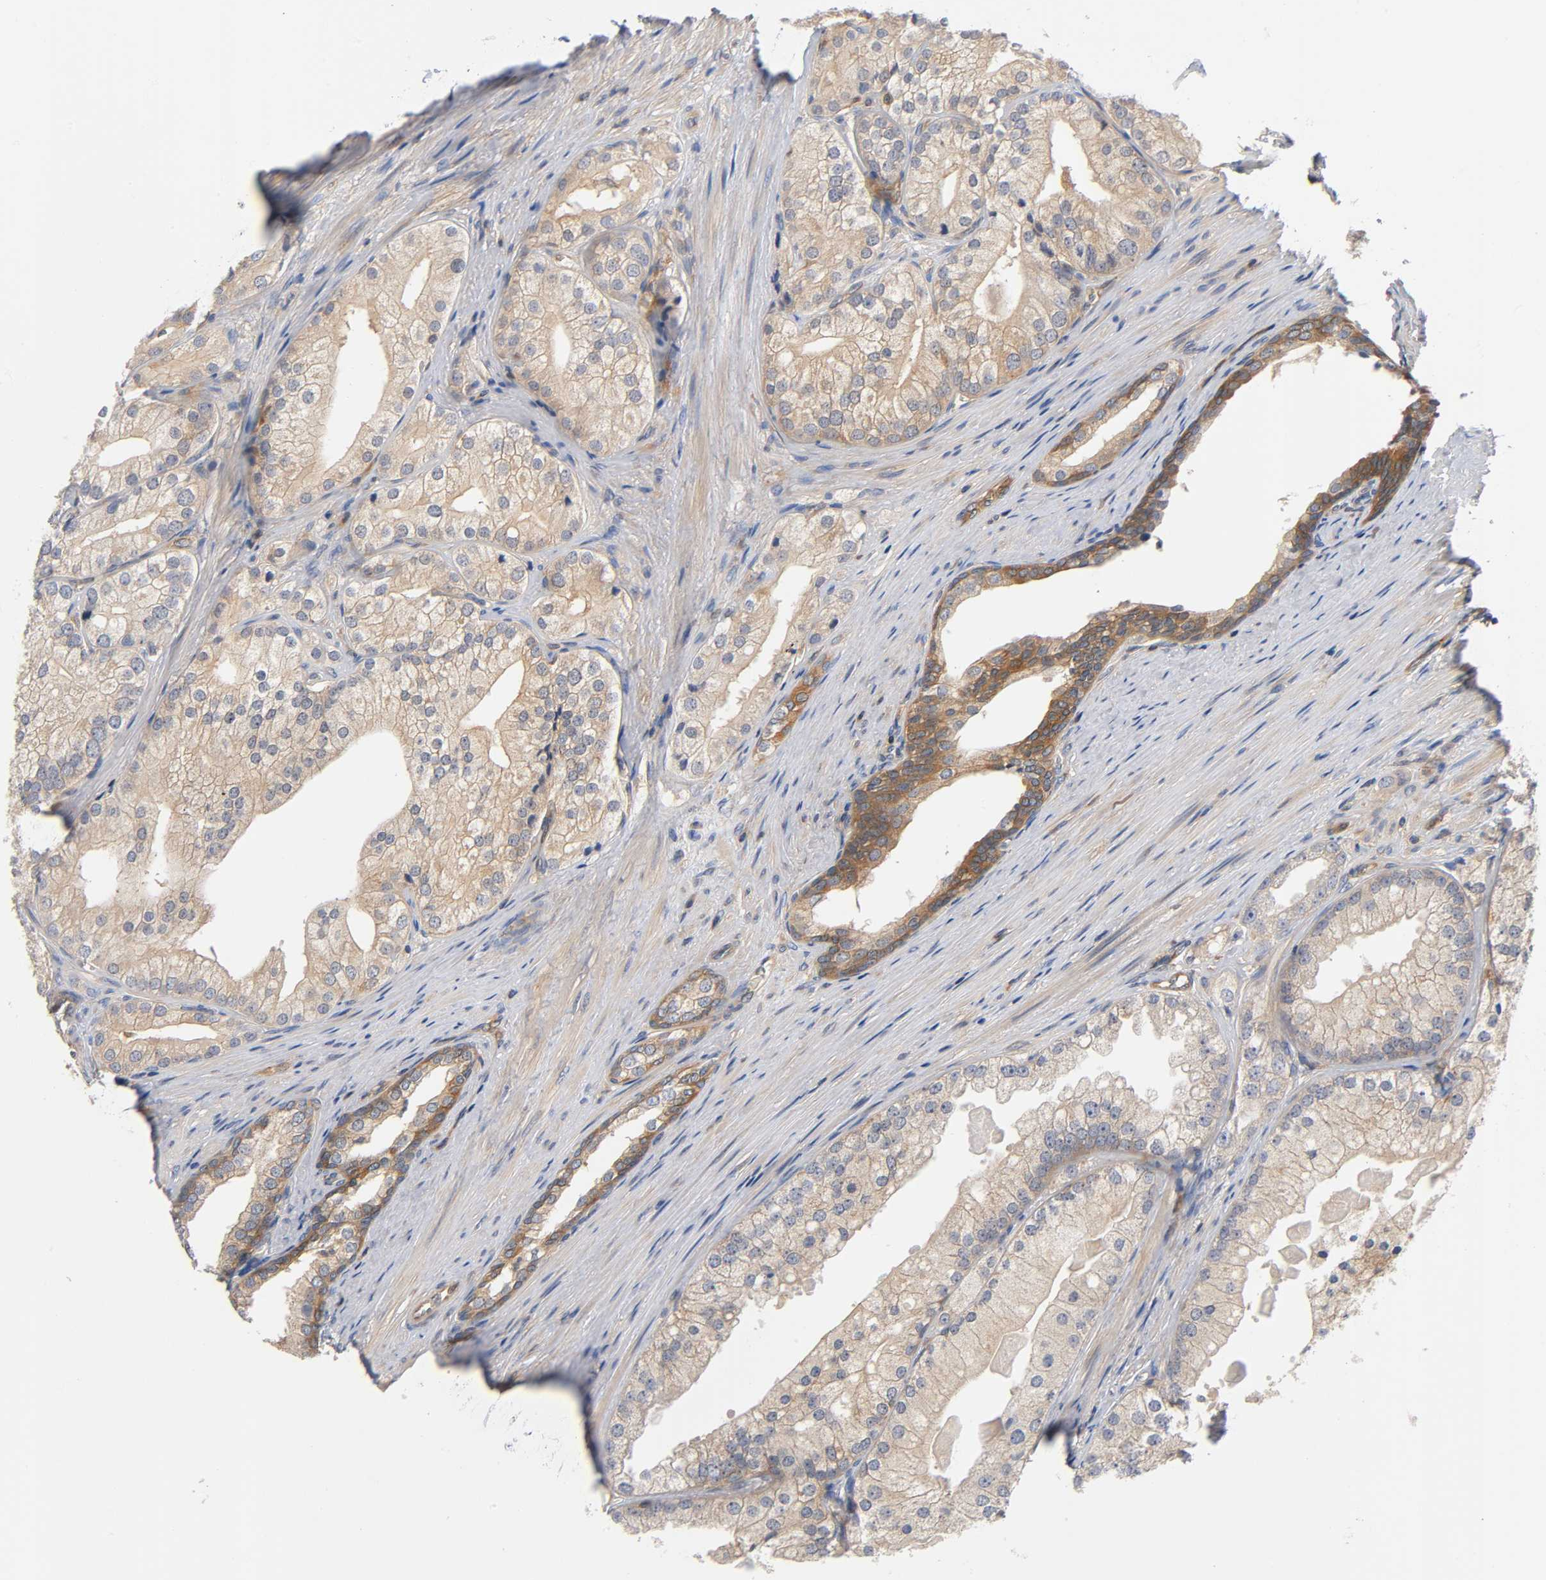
{"staining": {"intensity": "weak", "quantity": ">75%", "location": "cytoplasmic/membranous"}, "tissue": "prostate cancer", "cell_type": "Tumor cells", "image_type": "cancer", "snomed": [{"axis": "morphology", "description": "Adenocarcinoma, Low grade"}, {"axis": "topography", "description": "Prostate"}], "caption": "Immunohistochemistry staining of prostate cancer, which reveals low levels of weak cytoplasmic/membranous staining in about >75% of tumor cells indicating weak cytoplasmic/membranous protein expression. The staining was performed using DAB (brown) for protein detection and nuclei were counterstained in hematoxylin (blue).", "gene": "PRKAB1", "patient": {"sex": "male", "age": 69}}